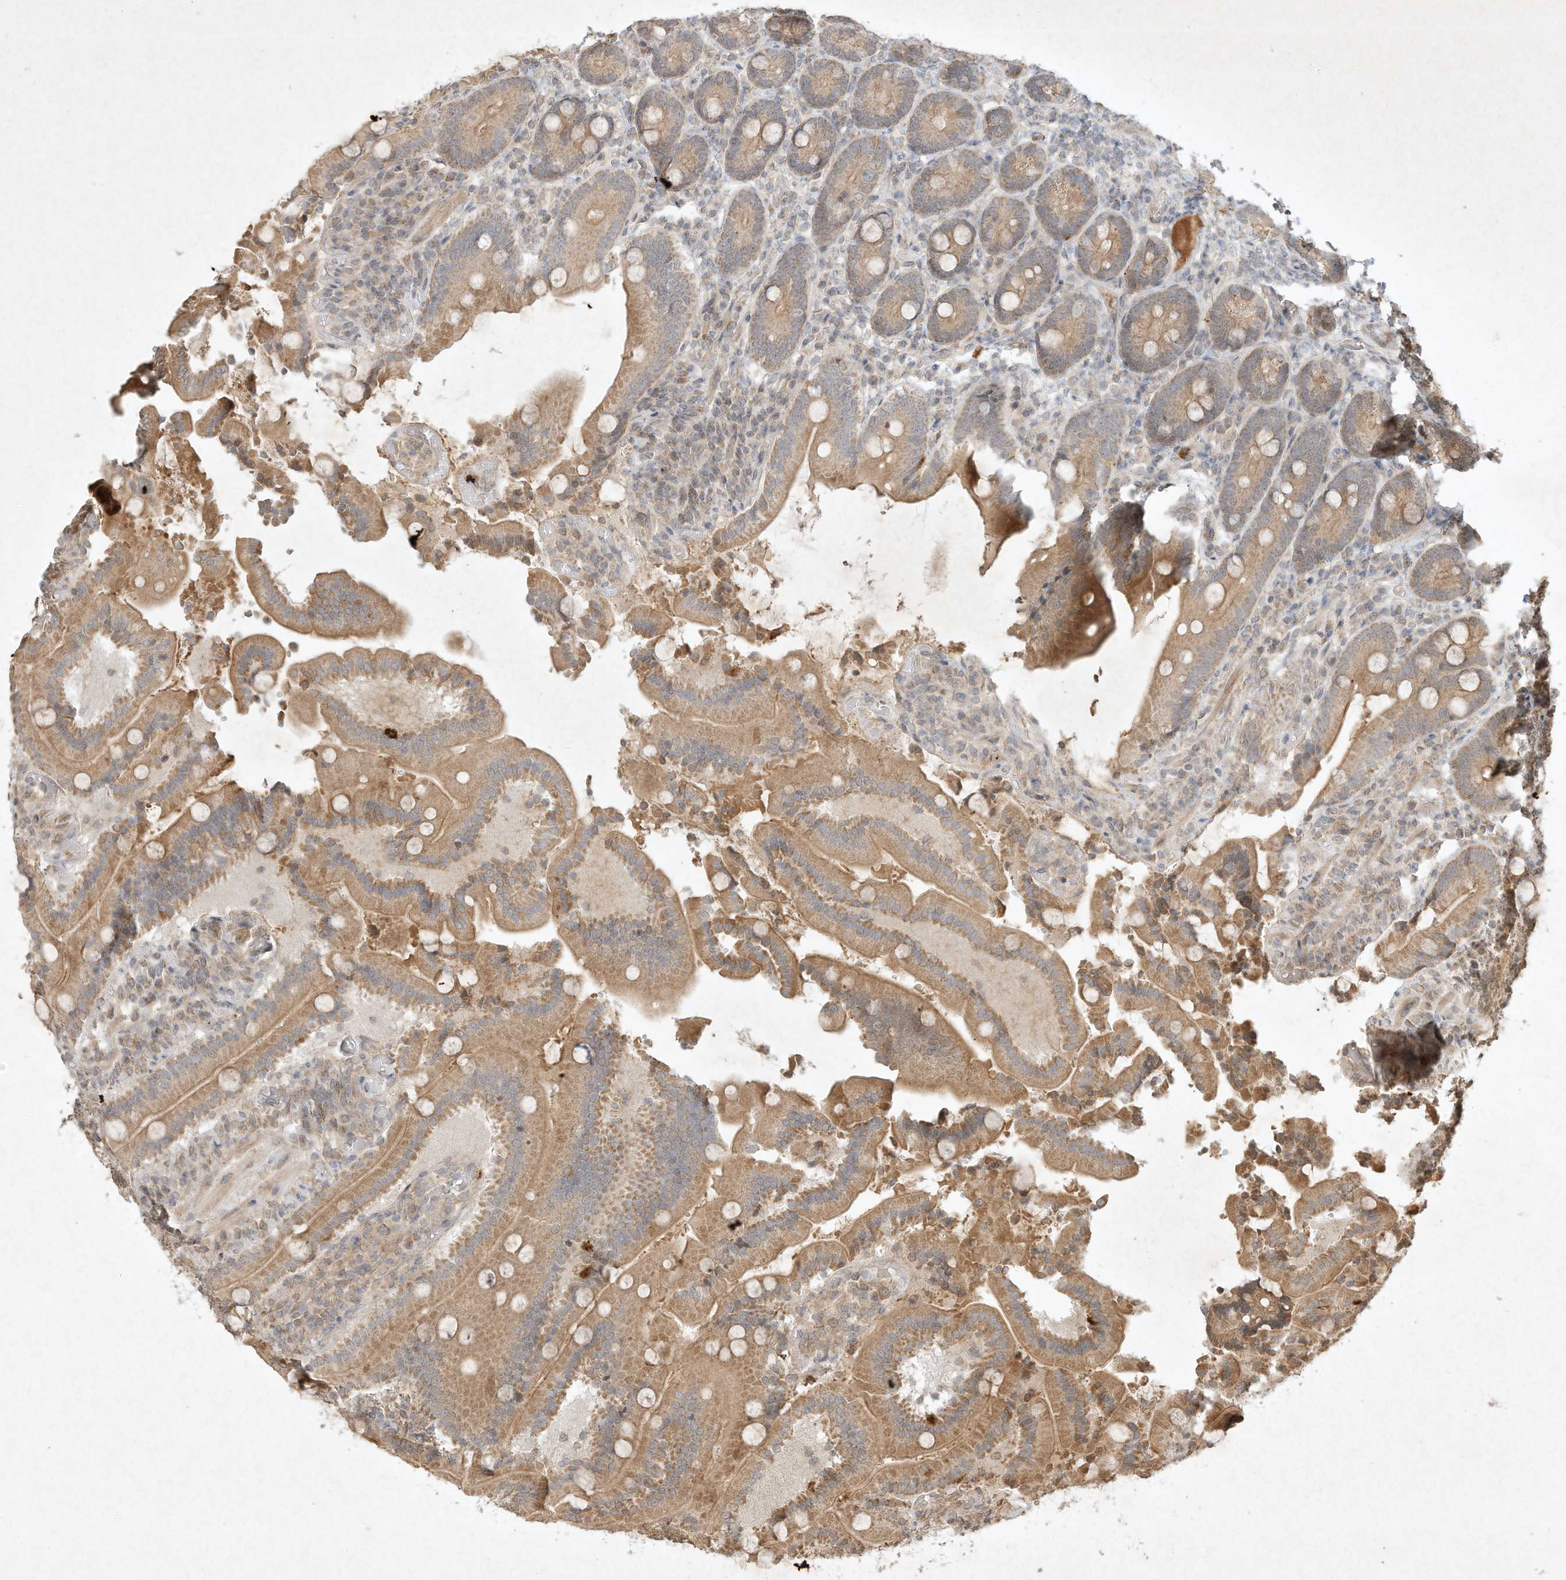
{"staining": {"intensity": "moderate", "quantity": ">75%", "location": "cytoplasmic/membranous"}, "tissue": "duodenum", "cell_type": "Glandular cells", "image_type": "normal", "snomed": [{"axis": "morphology", "description": "Normal tissue, NOS"}, {"axis": "topography", "description": "Duodenum"}], "caption": "The histopathology image exhibits immunohistochemical staining of normal duodenum. There is moderate cytoplasmic/membranous staining is appreciated in approximately >75% of glandular cells.", "gene": "BTRC", "patient": {"sex": "female", "age": 62}}